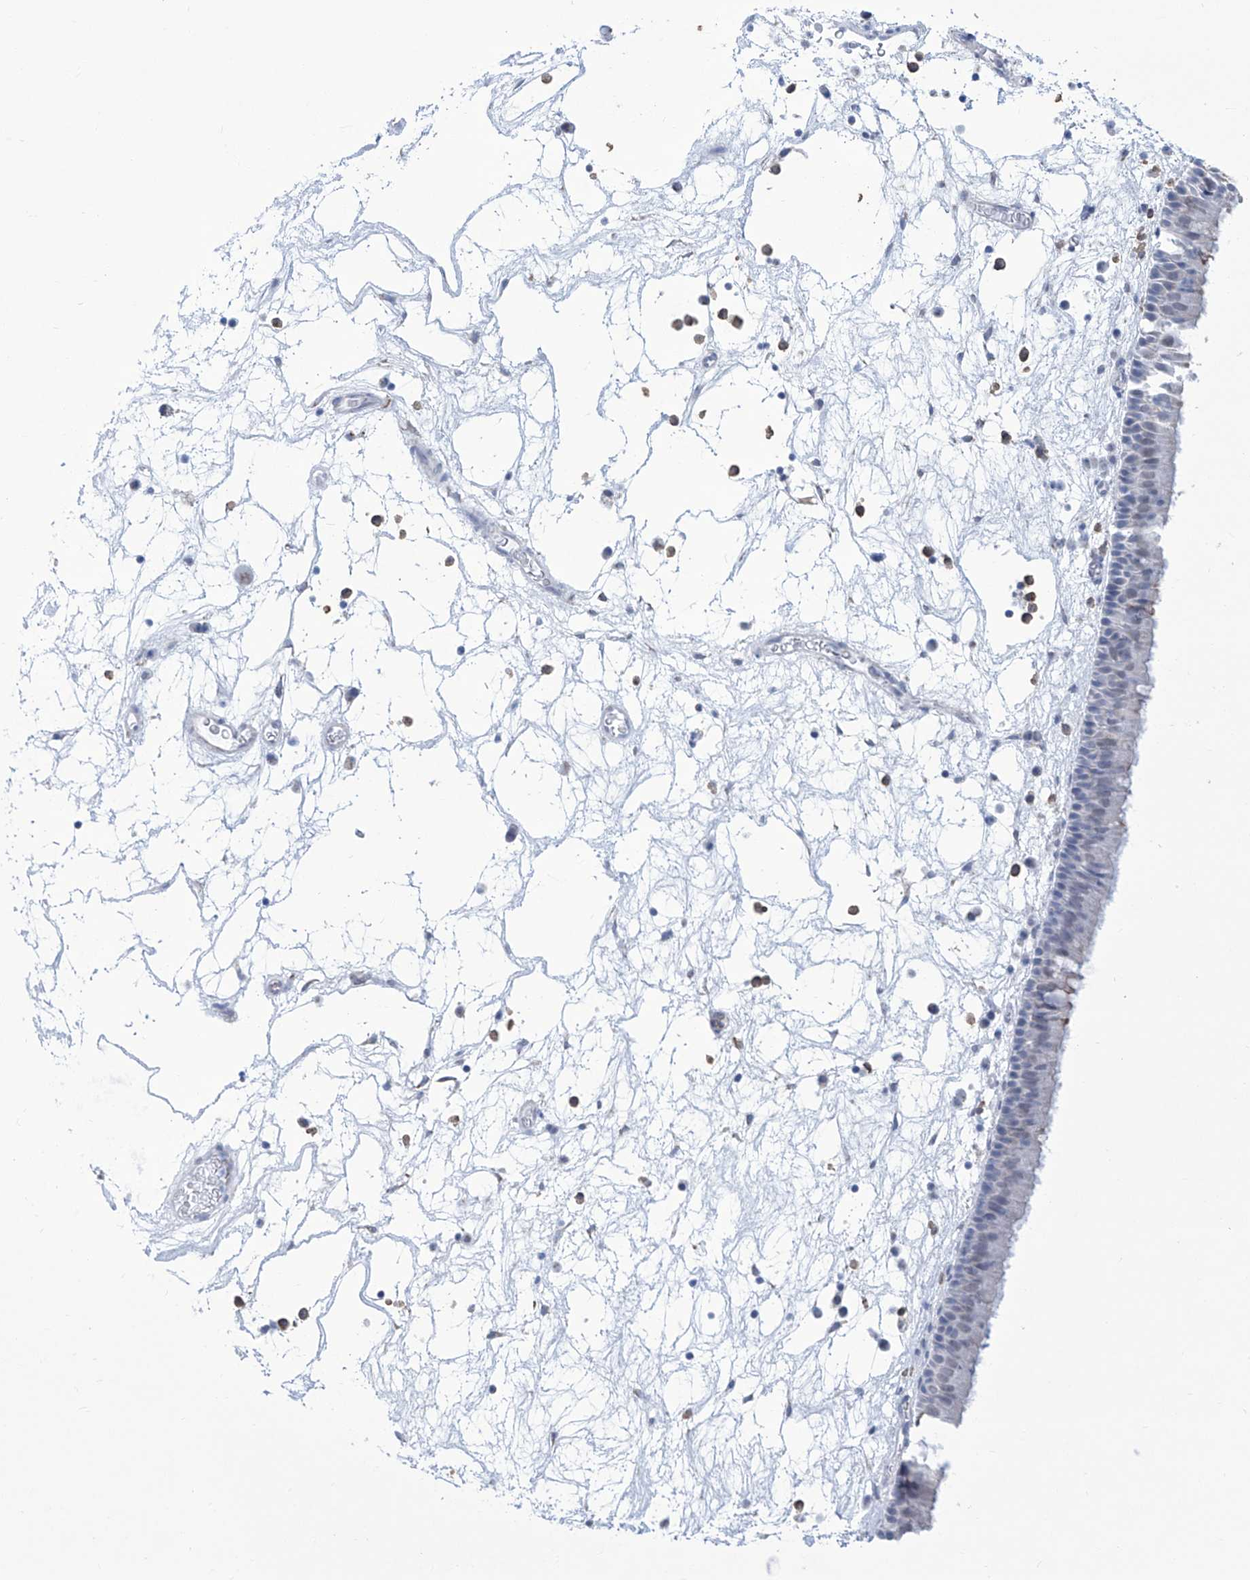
{"staining": {"intensity": "weak", "quantity": "<25%", "location": "cytoplasmic/membranous"}, "tissue": "nasopharynx", "cell_type": "Respiratory epithelial cells", "image_type": "normal", "snomed": [{"axis": "morphology", "description": "Normal tissue, NOS"}, {"axis": "morphology", "description": "Inflammation, NOS"}, {"axis": "morphology", "description": "Malignant melanoma, Metastatic site"}, {"axis": "topography", "description": "Nasopharynx"}], "caption": "A photomicrograph of human nasopharynx is negative for staining in respiratory epithelial cells. The staining was performed using DAB (3,3'-diaminobenzidine) to visualize the protein expression in brown, while the nuclei were stained in blue with hematoxylin (Magnification: 20x).", "gene": "ALDH6A1", "patient": {"sex": "male", "age": 70}}